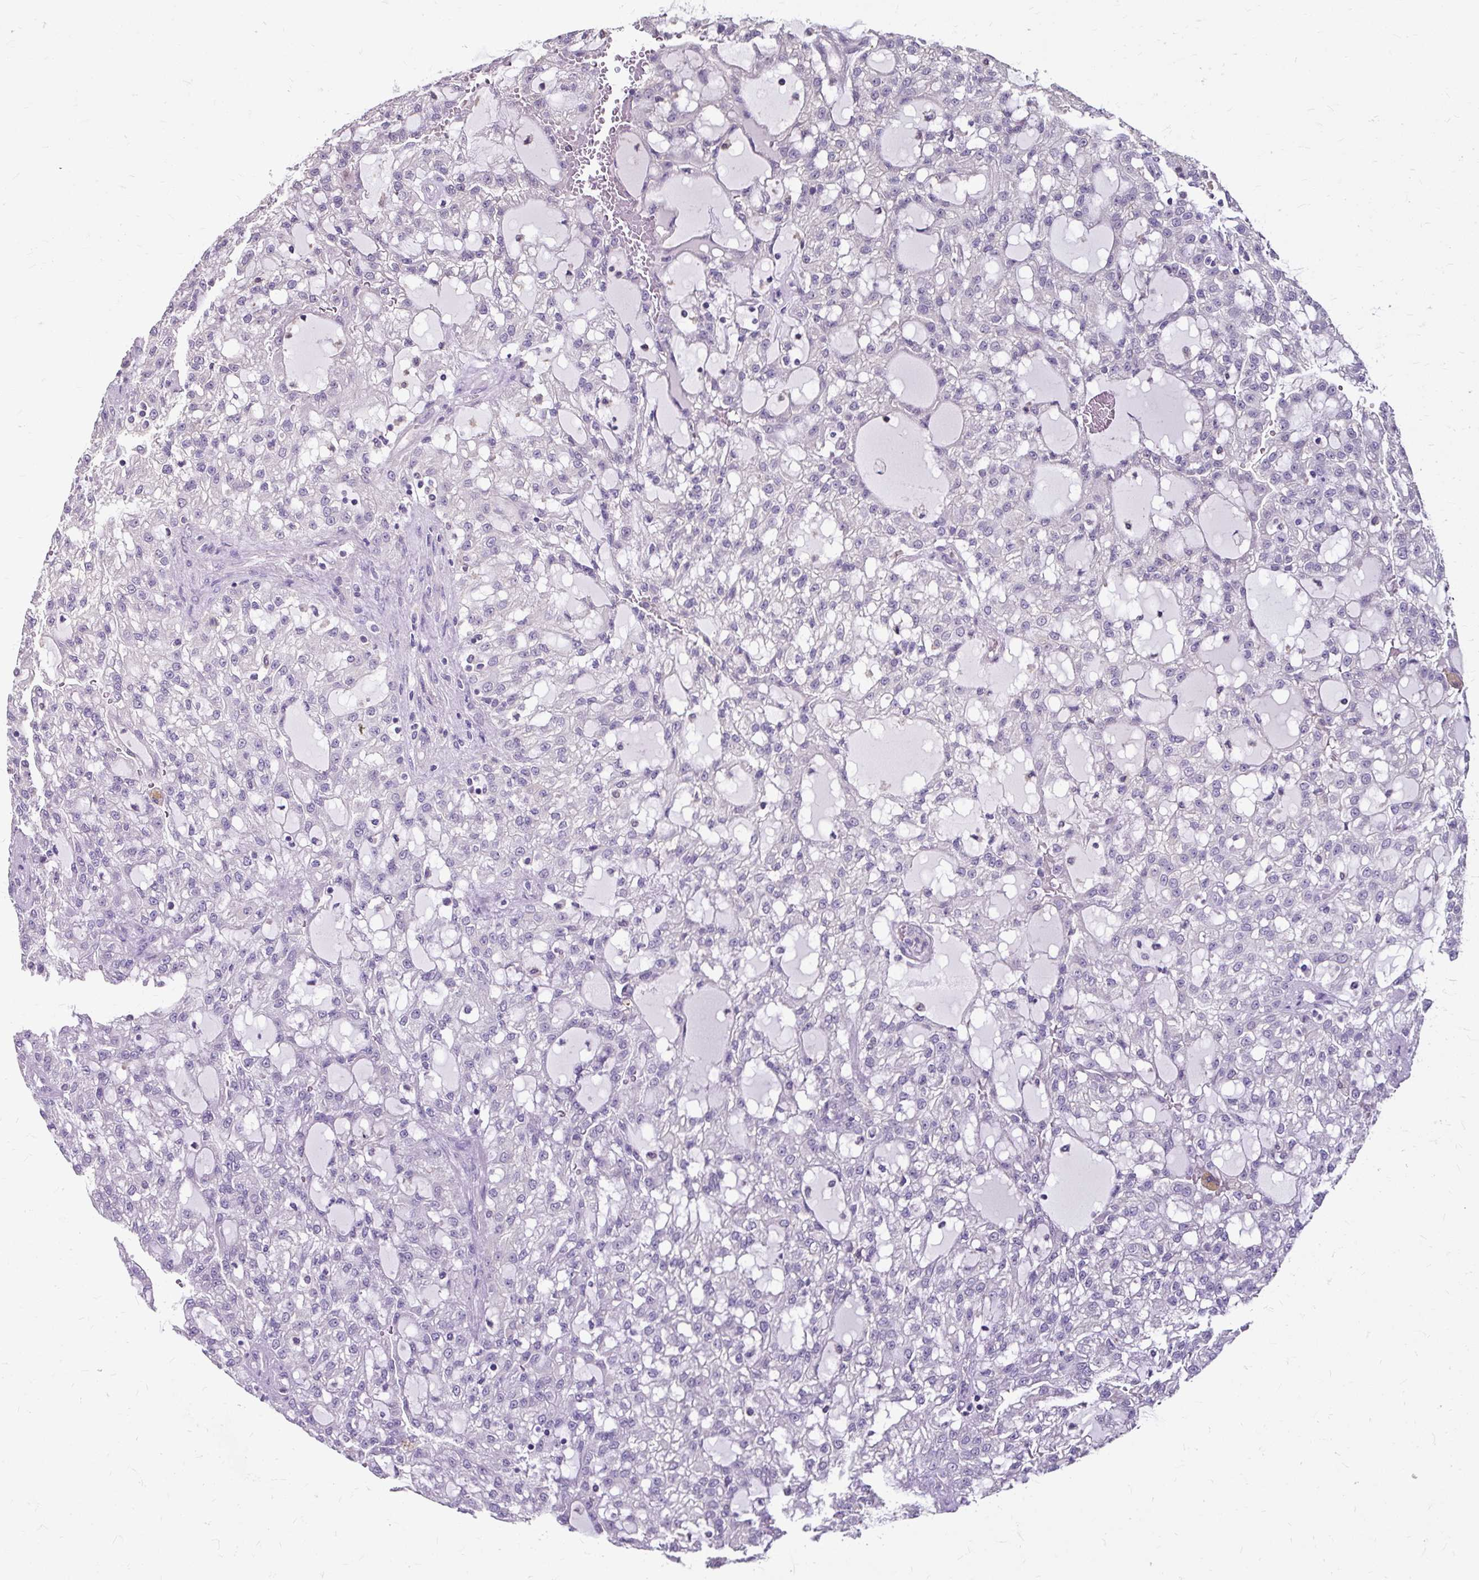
{"staining": {"intensity": "negative", "quantity": "none", "location": "none"}, "tissue": "renal cancer", "cell_type": "Tumor cells", "image_type": "cancer", "snomed": [{"axis": "morphology", "description": "Adenocarcinoma, NOS"}, {"axis": "topography", "description": "Kidney"}], "caption": "Immunohistochemistry (IHC) photomicrograph of neoplastic tissue: adenocarcinoma (renal) stained with DAB (3,3'-diaminobenzidine) demonstrates no significant protein expression in tumor cells.", "gene": "KLHL24", "patient": {"sex": "male", "age": 63}}